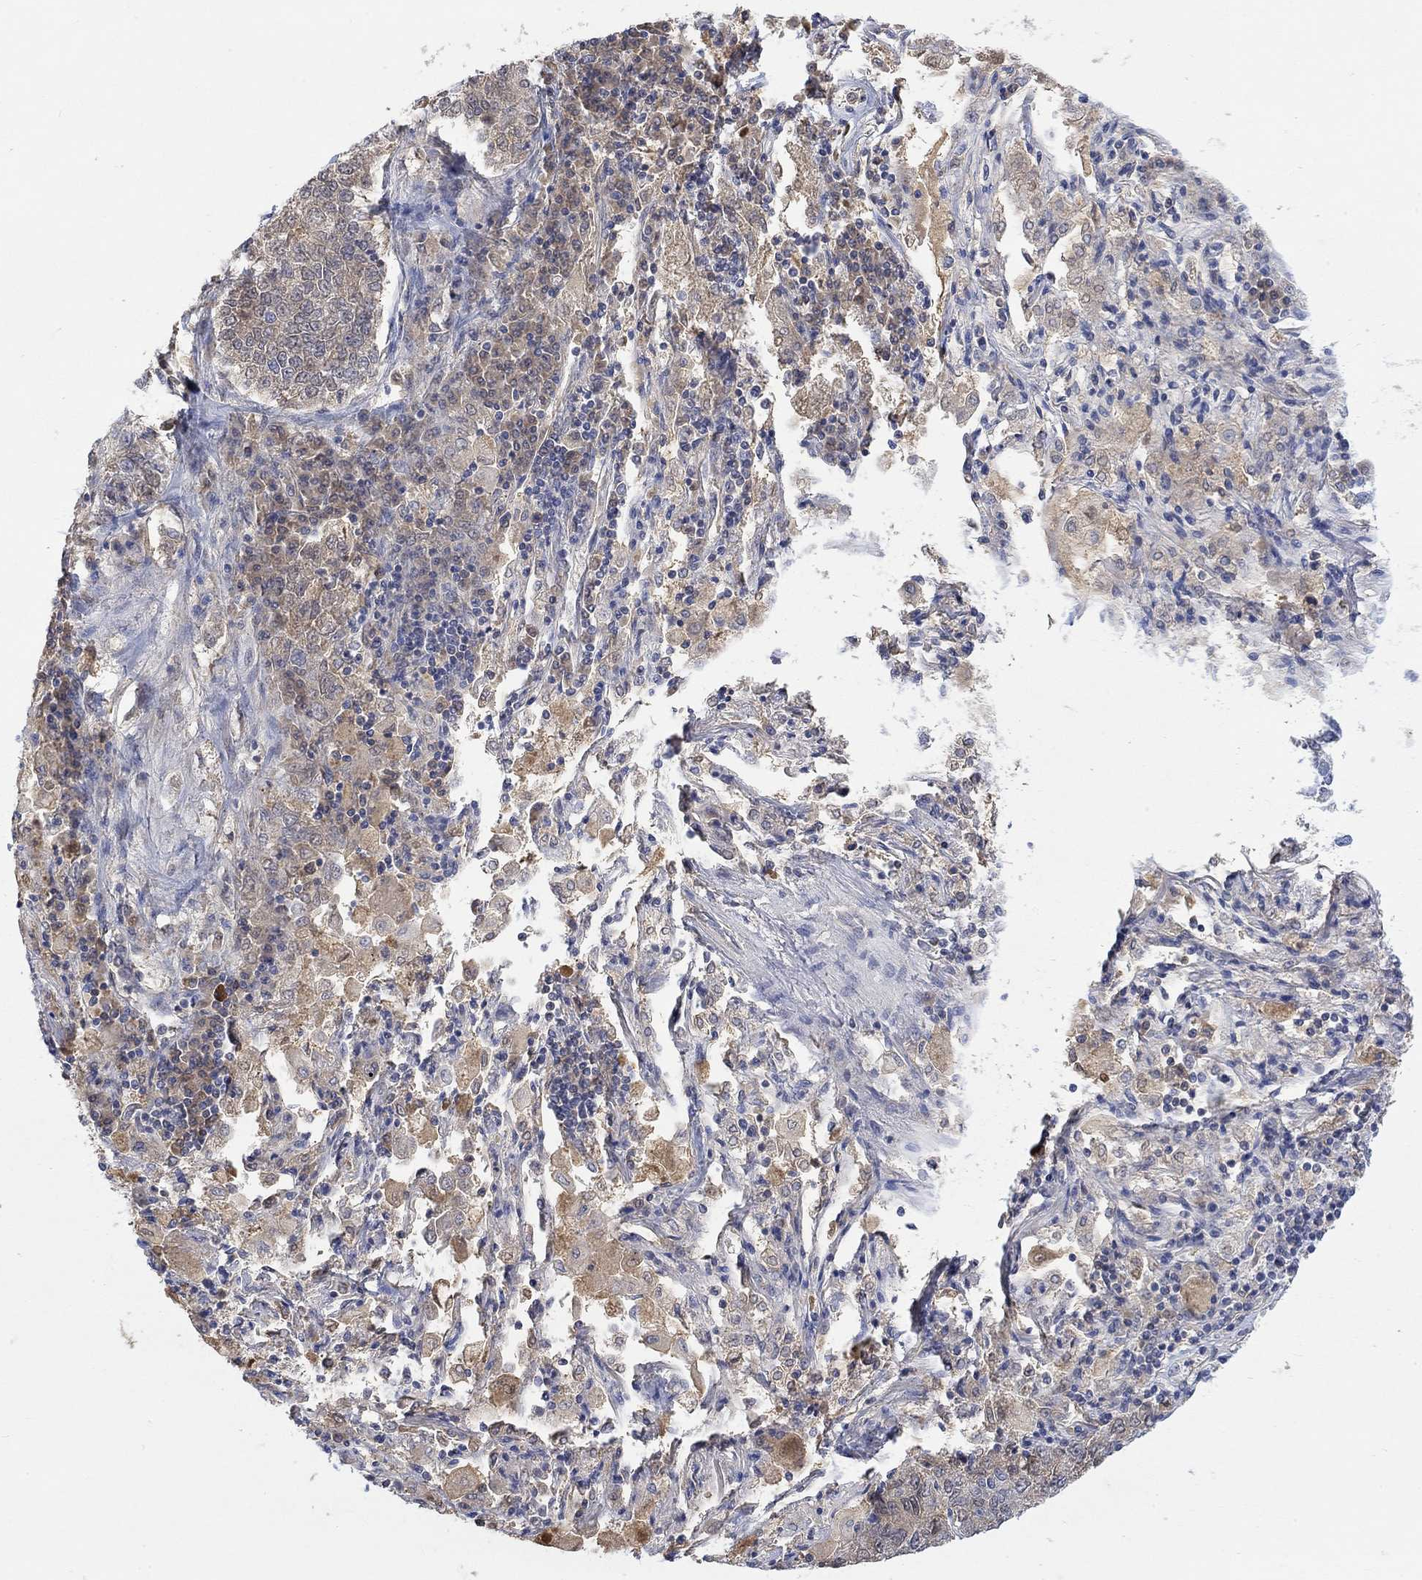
{"staining": {"intensity": "negative", "quantity": "none", "location": "none"}, "tissue": "lung cancer", "cell_type": "Tumor cells", "image_type": "cancer", "snomed": [{"axis": "morphology", "description": "Adenocarcinoma, NOS"}, {"axis": "topography", "description": "Lung"}], "caption": "Photomicrograph shows no protein staining in tumor cells of adenocarcinoma (lung) tissue.", "gene": "MSTN", "patient": {"sex": "male", "age": 49}}